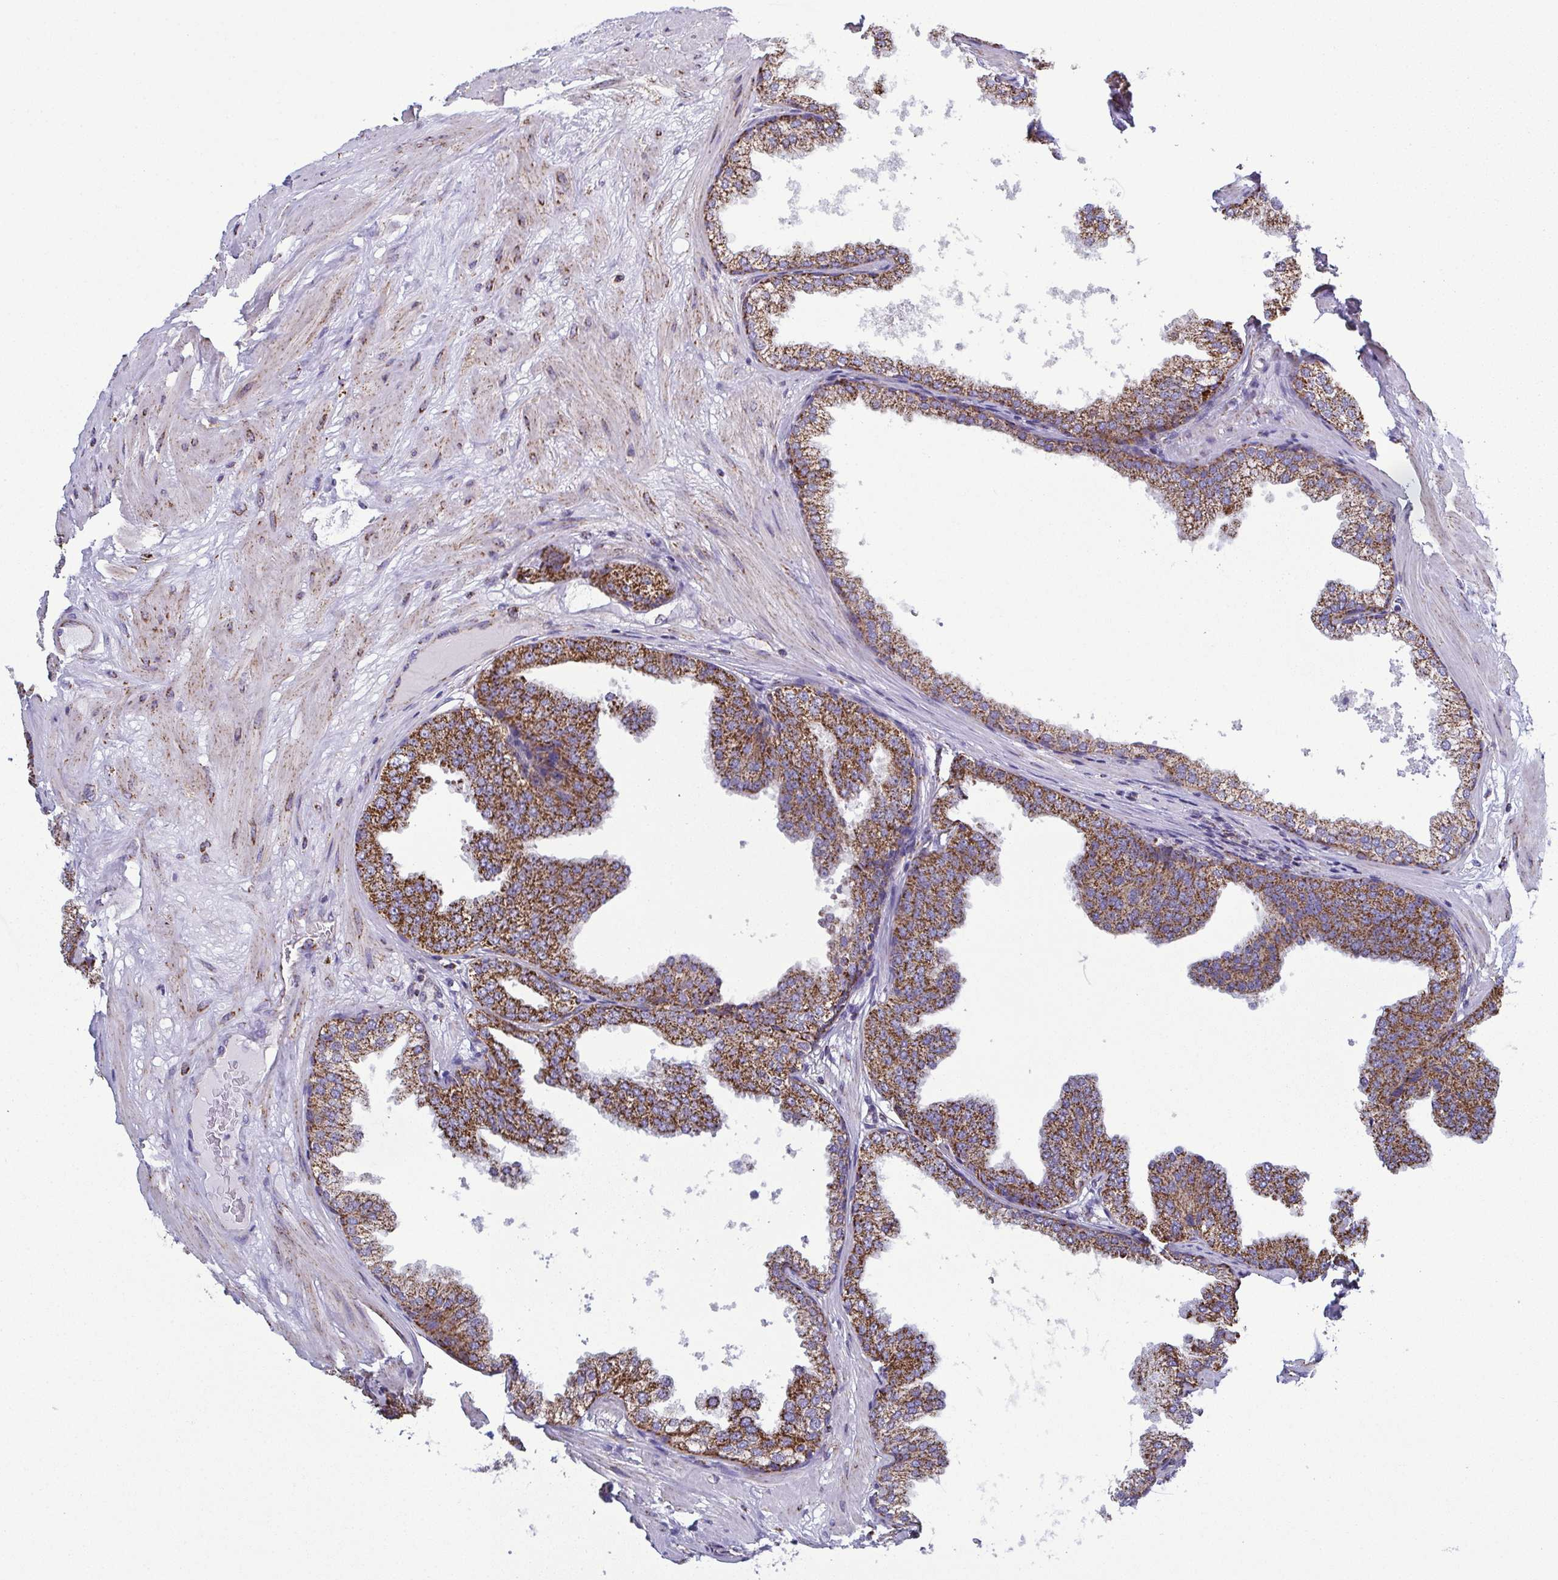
{"staining": {"intensity": "strong", "quantity": "25%-75%", "location": "cytoplasmic/membranous"}, "tissue": "prostate", "cell_type": "Glandular cells", "image_type": "normal", "snomed": [{"axis": "morphology", "description": "Normal tissue, NOS"}, {"axis": "topography", "description": "Prostate"}], "caption": "Protein staining of benign prostate exhibits strong cytoplasmic/membranous staining in approximately 25%-75% of glandular cells.", "gene": "CSDE1", "patient": {"sex": "male", "age": 37}}